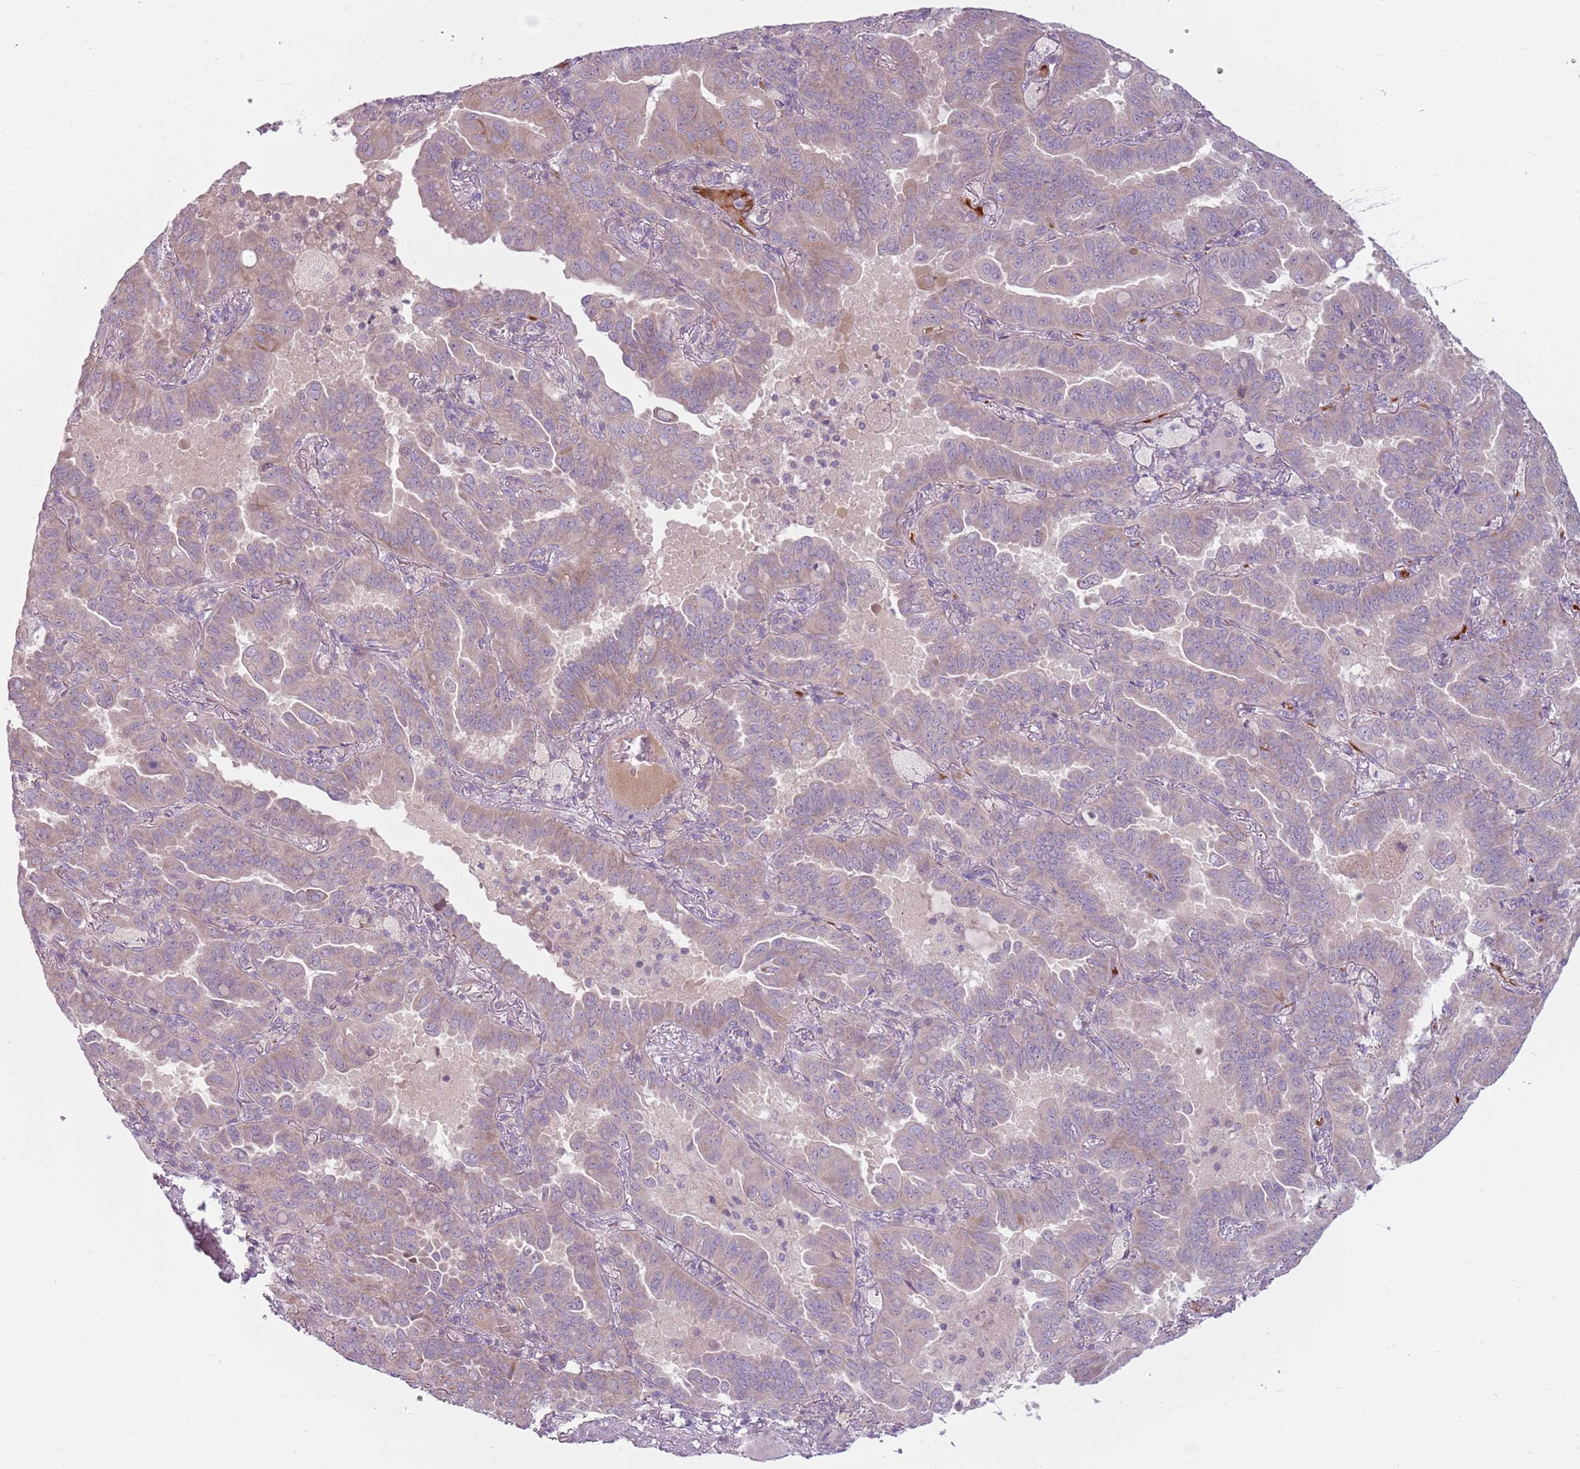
{"staining": {"intensity": "weak", "quantity": "<25%", "location": "cytoplasmic/membranous"}, "tissue": "lung cancer", "cell_type": "Tumor cells", "image_type": "cancer", "snomed": [{"axis": "morphology", "description": "Adenocarcinoma, NOS"}, {"axis": "topography", "description": "Lung"}], "caption": "Immunohistochemical staining of human adenocarcinoma (lung) reveals no significant expression in tumor cells.", "gene": "HSPA14", "patient": {"sex": "male", "age": 64}}